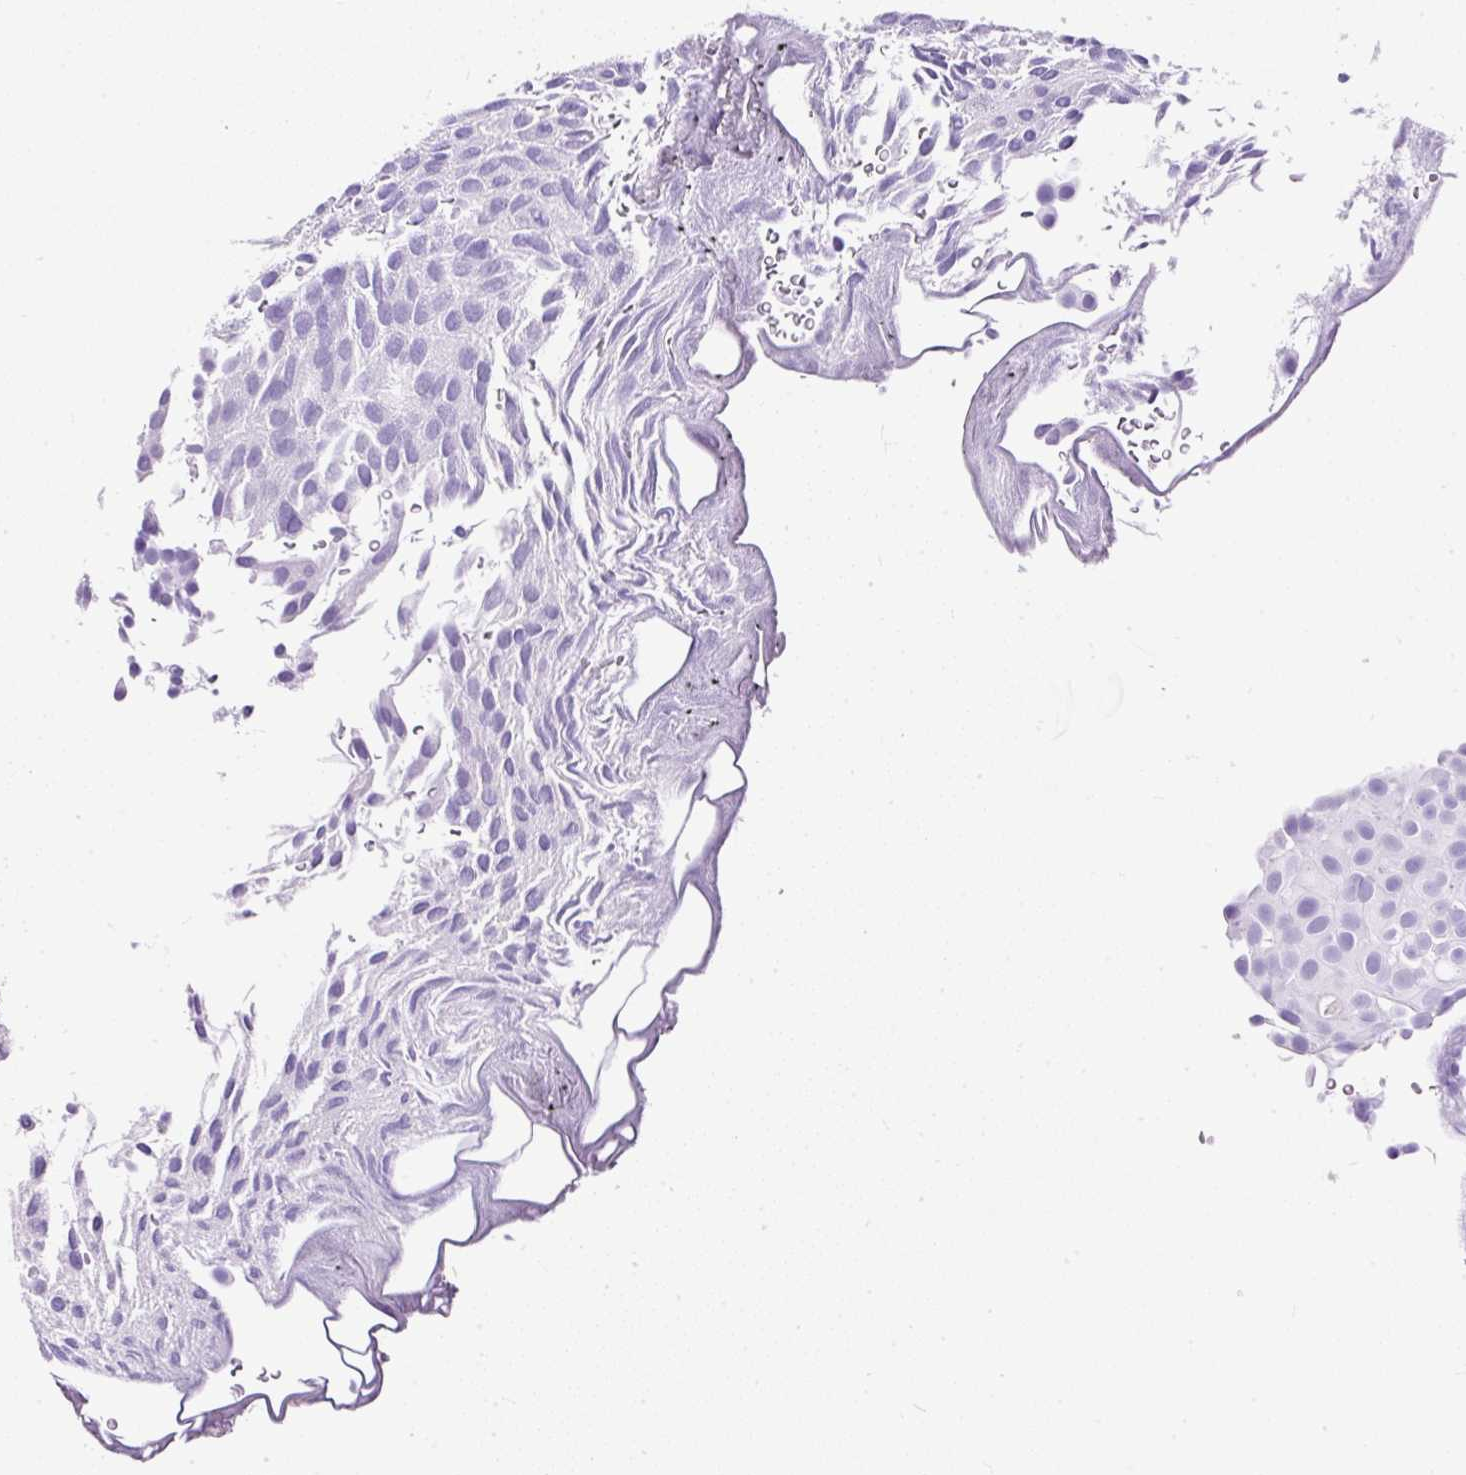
{"staining": {"intensity": "negative", "quantity": "none", "location": "none"}, "tissue": "urothelial cancer", "cell_type": "Tumor cells", "image_type": "cancer", "snomed": [{"axis": "morphology", "description": "Urothelial carcinoma, Low grade"}, {"axis": "topography", "description": "Urinary bladder"}], "caption": "High power microscopy histopathology image of an immunohistochemistry (IHC) histopathology image of urothelial cancer, revealing no significant staining in tumor cells. Brightfield microscopy of immunohistochemistry (IHC) stained with DAB (3,3'-diaminobenzidine) (brown) and hematoxylin (blue), captured at high magnification.", "gene": "NTS", "patient": {"sex": "male", "age": 78}}